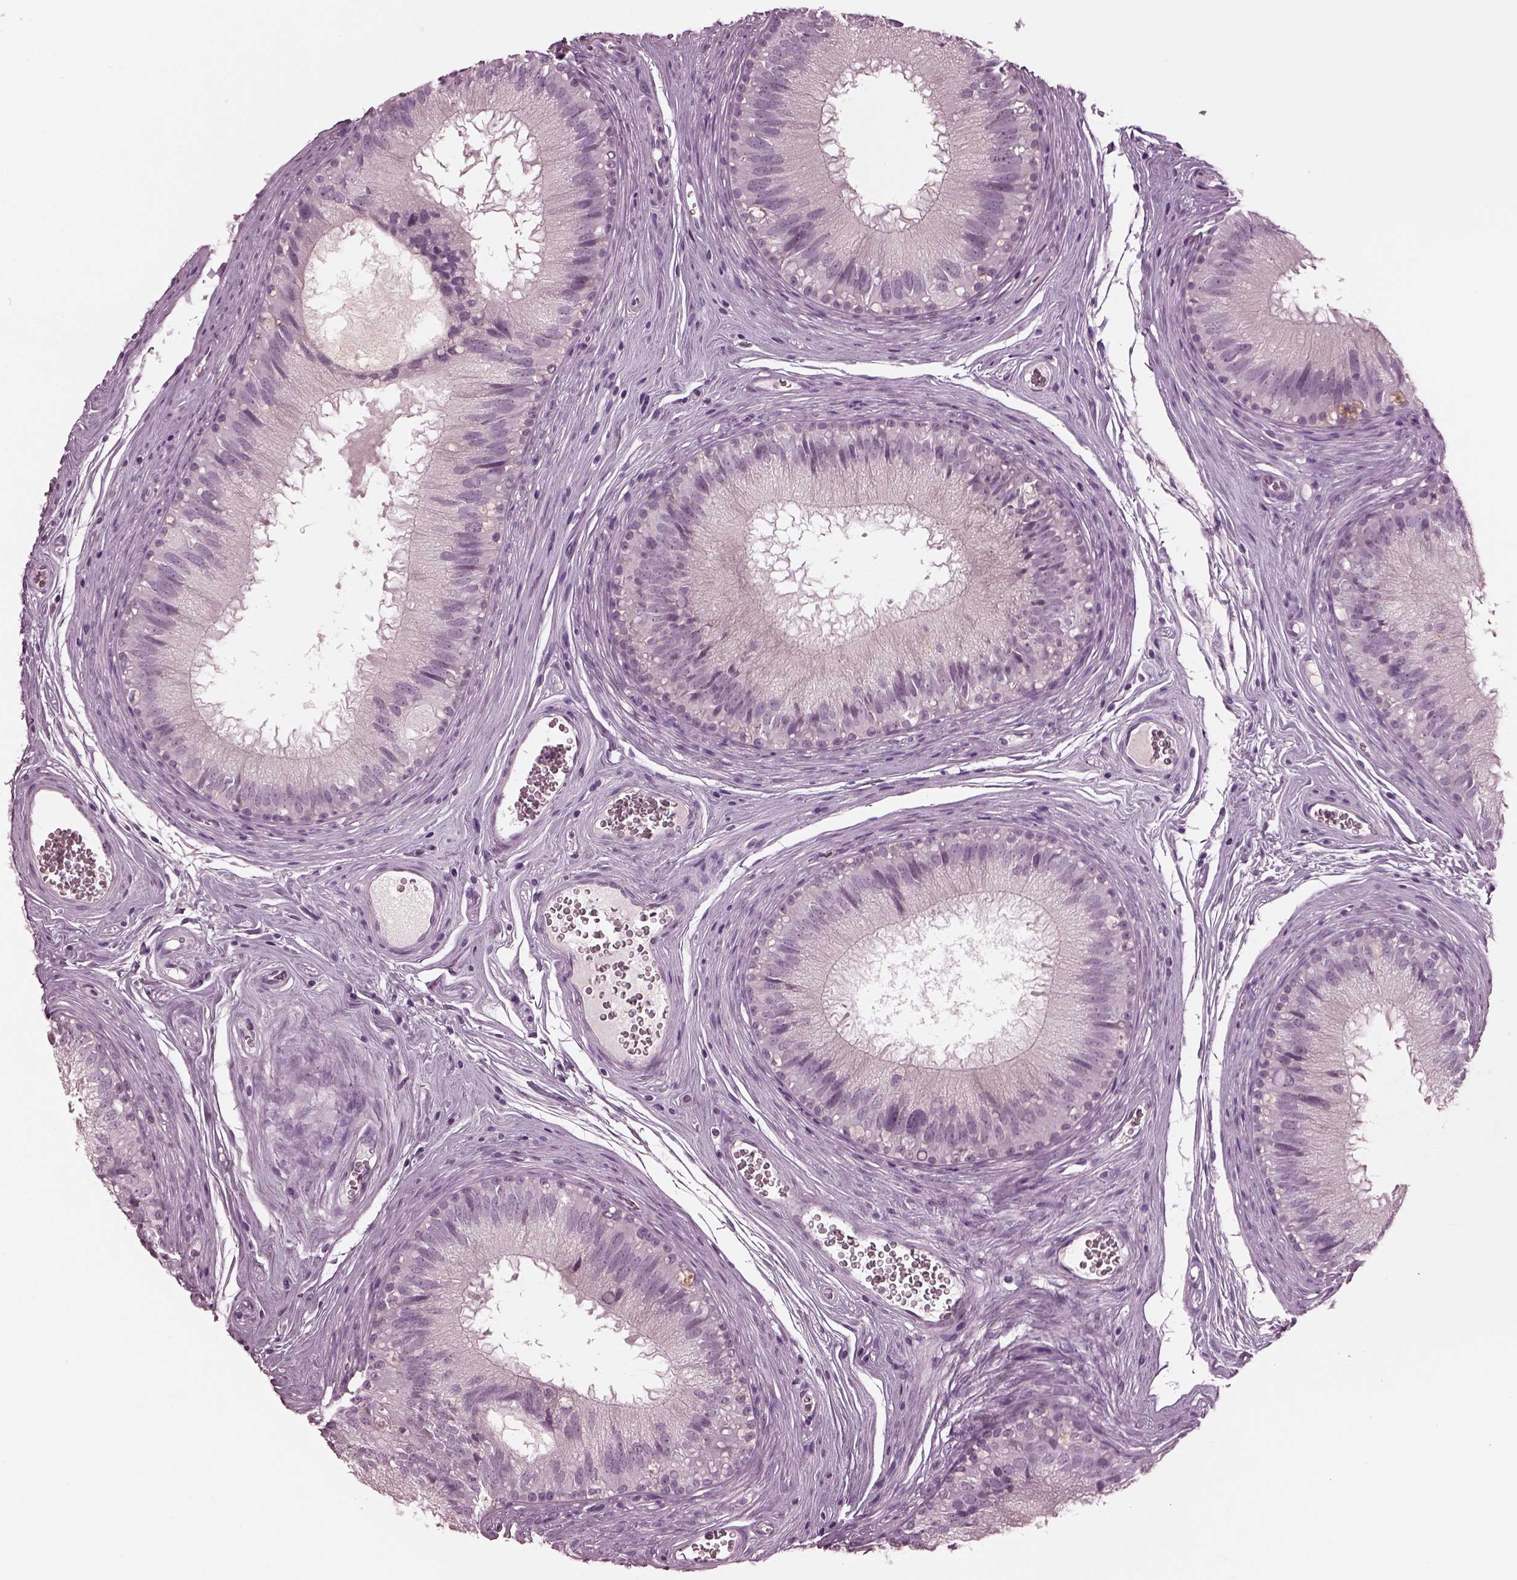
{"staining": {"intensity": "negative", "quantity": "none", "location": "none"}, "tissue": "epididymis", "cell_type": "Glandular cells", "image_type": "normal", "snomed": [{"axis": "morphology", "description": "Normal tissue, NOS"}, {"axis": "topography", "description": "Epididymis"}], "caption": "Protein analysis of benign epididymis demonstrates no significant expression in glandular cells.", "gene": "MIB2", "patient": {"sex": "male", "age": 37}}